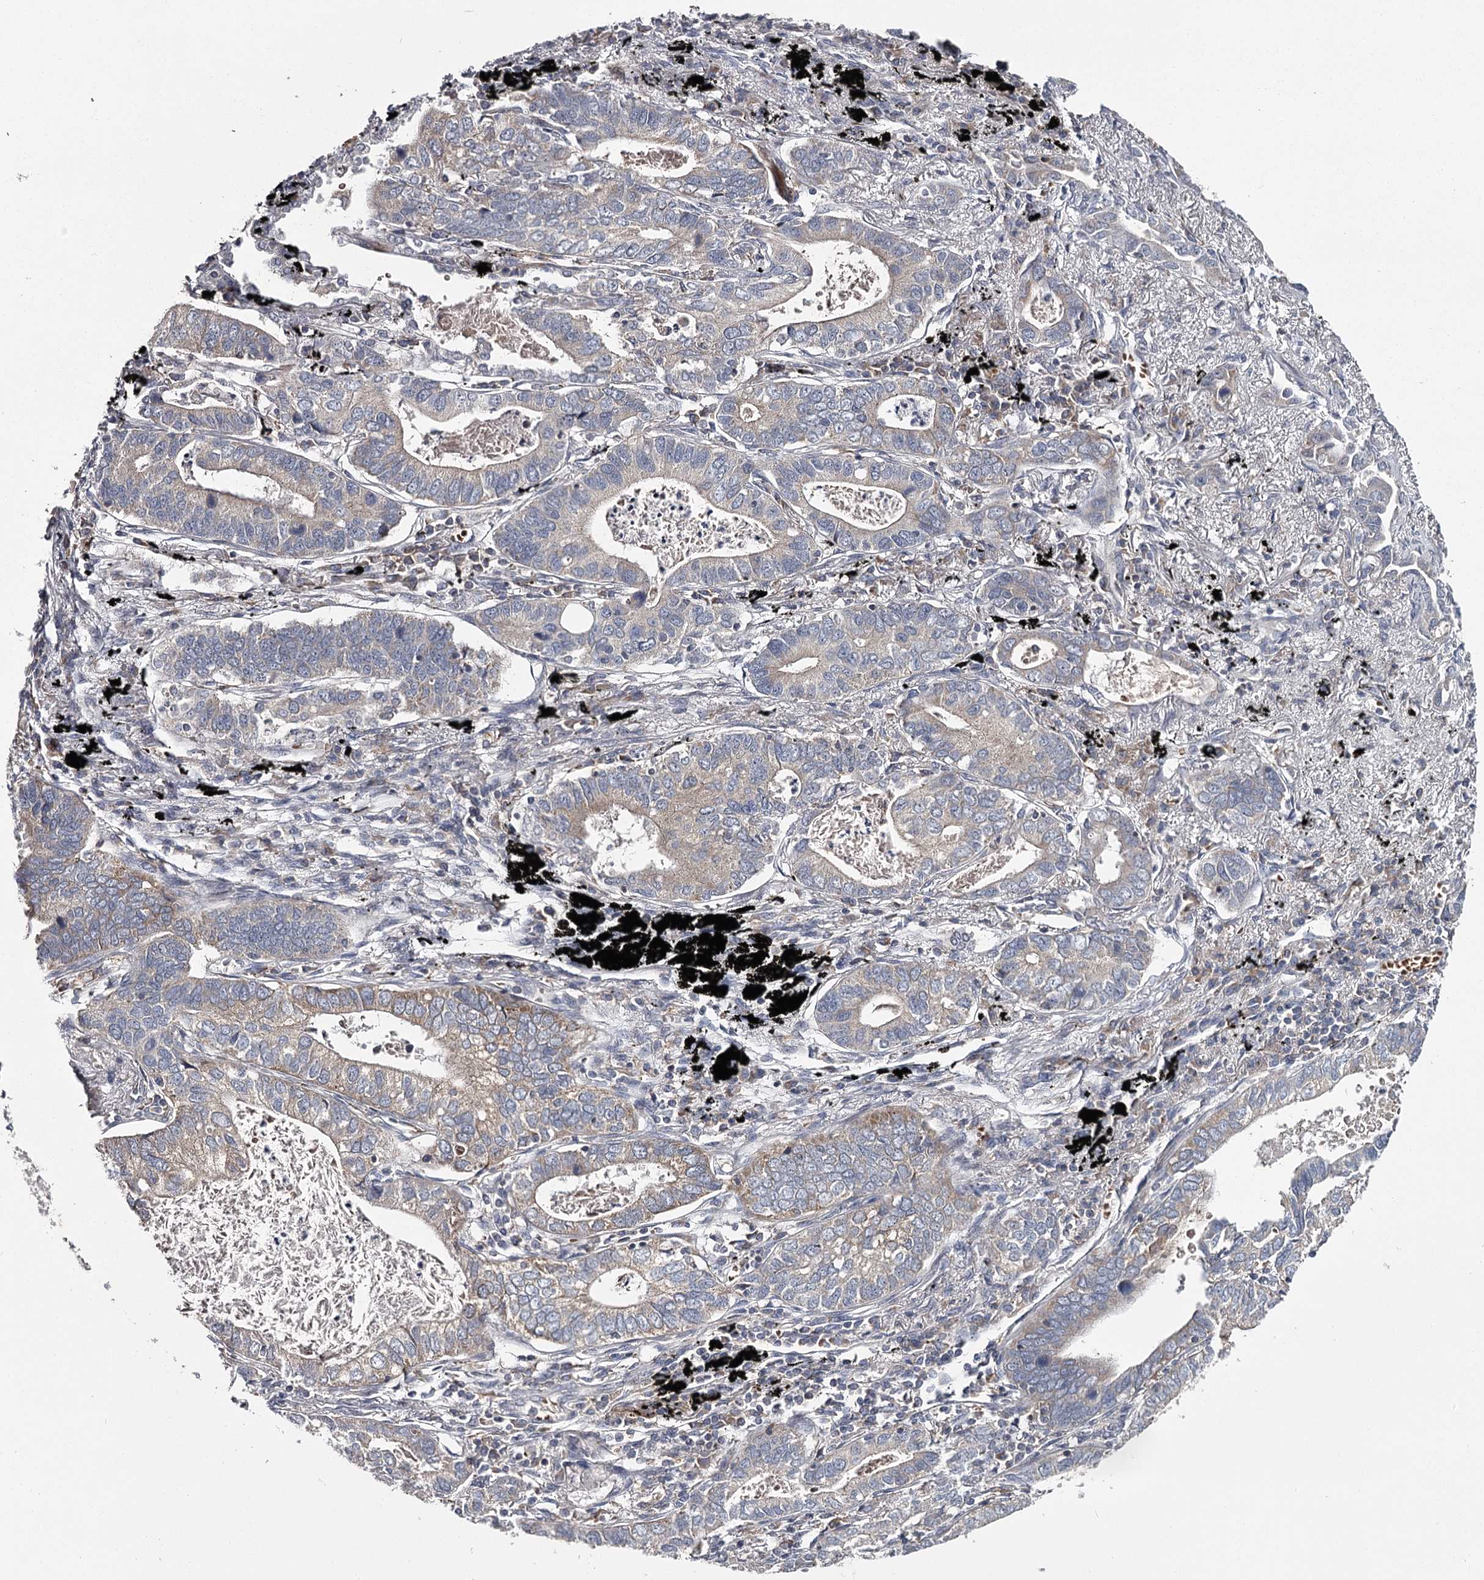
{"staining": {"intensity": "weak", "quantity": "<25%", "location": "cytoplasmic/membranous"}, "tissue": "lung cancer", "cell_type": "Tumor cells", "image_type": "cancer", "snomed": [{"axis": "morphology", "description": "Adenocarcinoma, NOS"}, {"axis": "topography", "description": "Lung"}], "caption": "Immunohistochemical staining of lung adenocarcinoma shows no significant staining in tumor cells.", "gene": "RASSF6", "patient": {"sex": "male", "age": 67}}